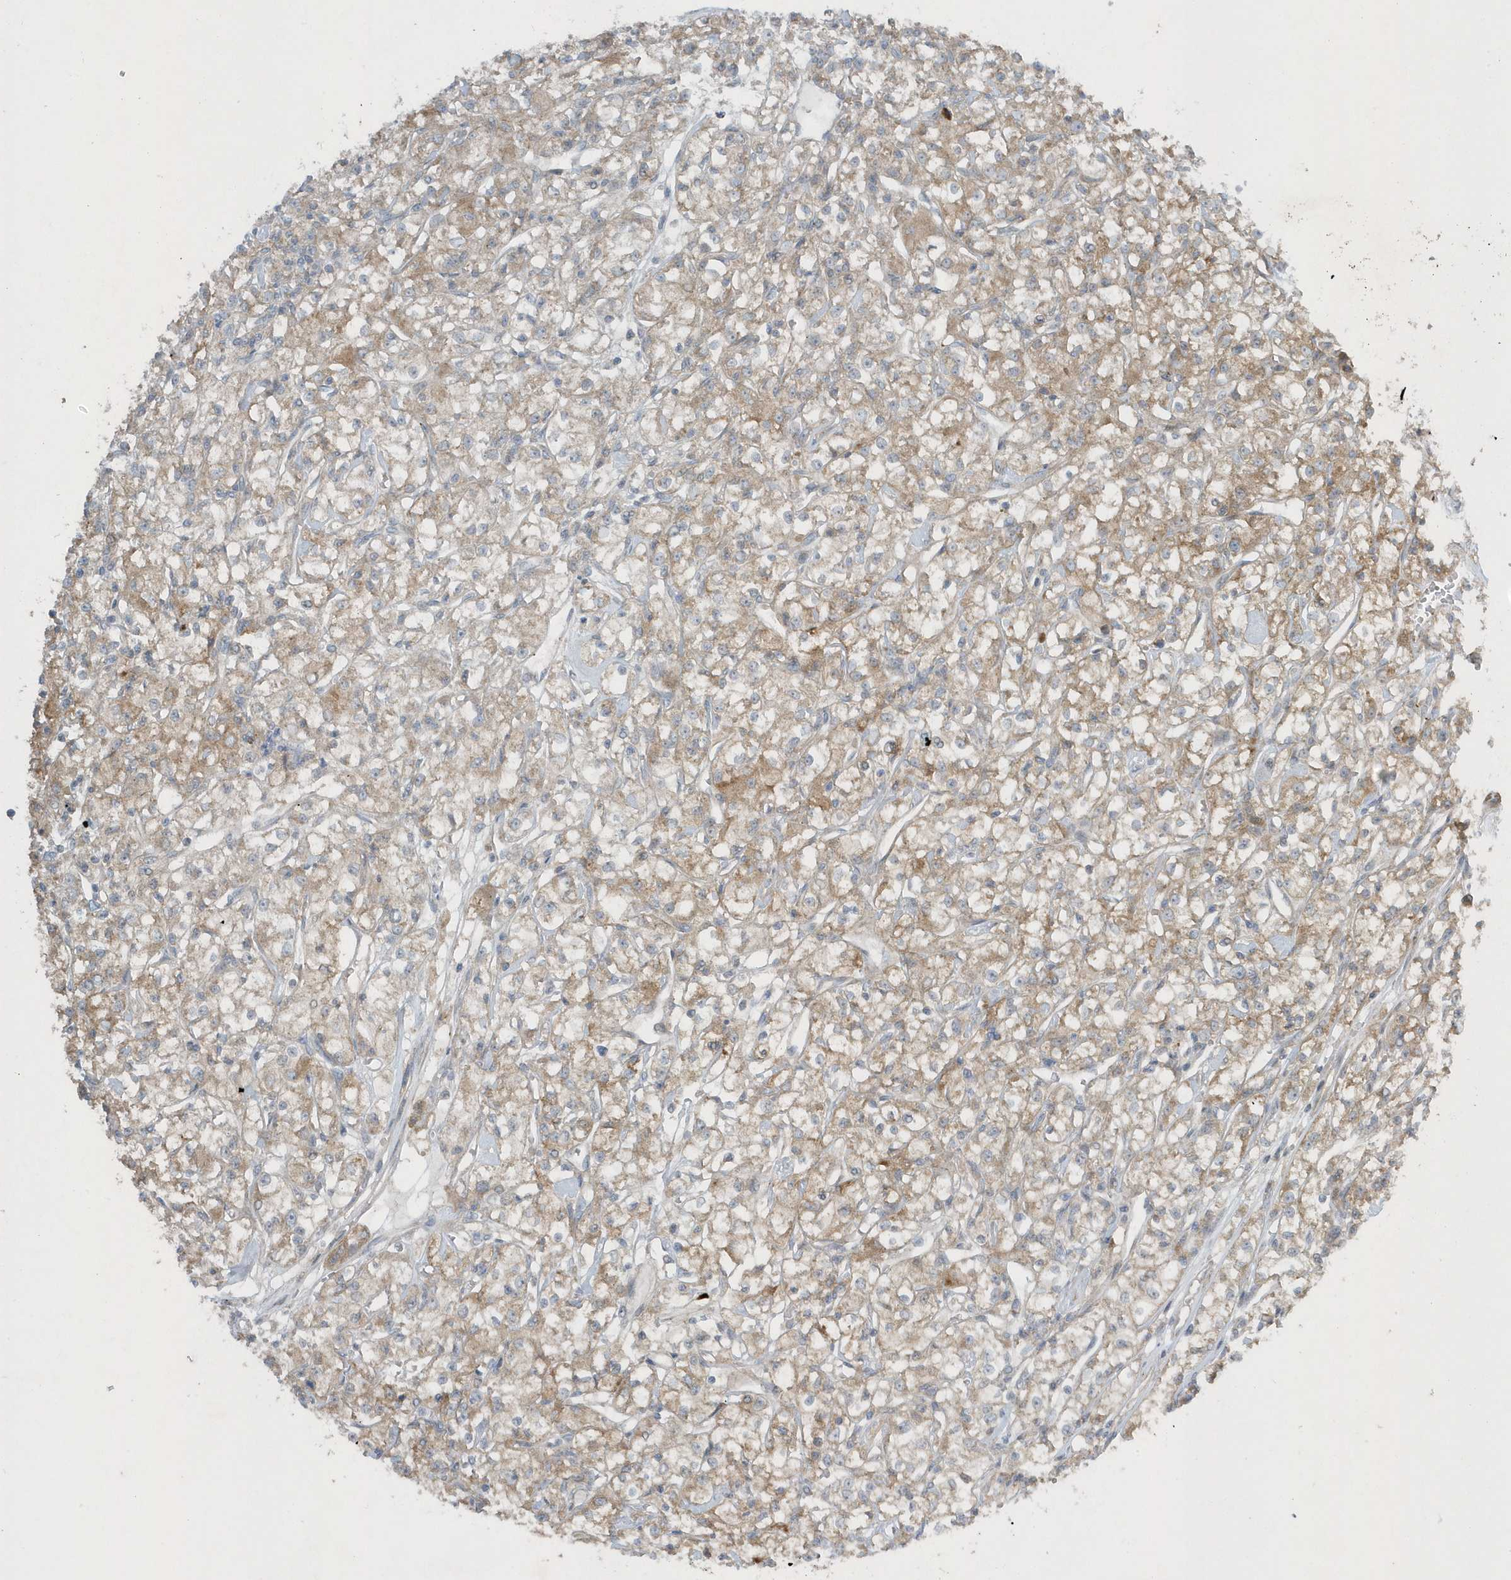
{"staining": {"intensity": "moderate", "quantity": ">75%", "location": "cytoplasmic/membranous"}, "tissue": "renal cancer", "cell_type": "Tumor cells", "image_type": "cancer", "snomed": [{"axis": "morphology", "description": "Adenocarcinoma, NOS"}, {"axis": "topography", "description": "Kidney"}], "caption": "Renal adenocarcinoma stained for a protein (brown) reveals moderate cytoplasmic/membranous positive expression in approximately >75% of tumor cells.", "gene": "SLC38A2", "patient": {"sex": "female", "age": 59}}